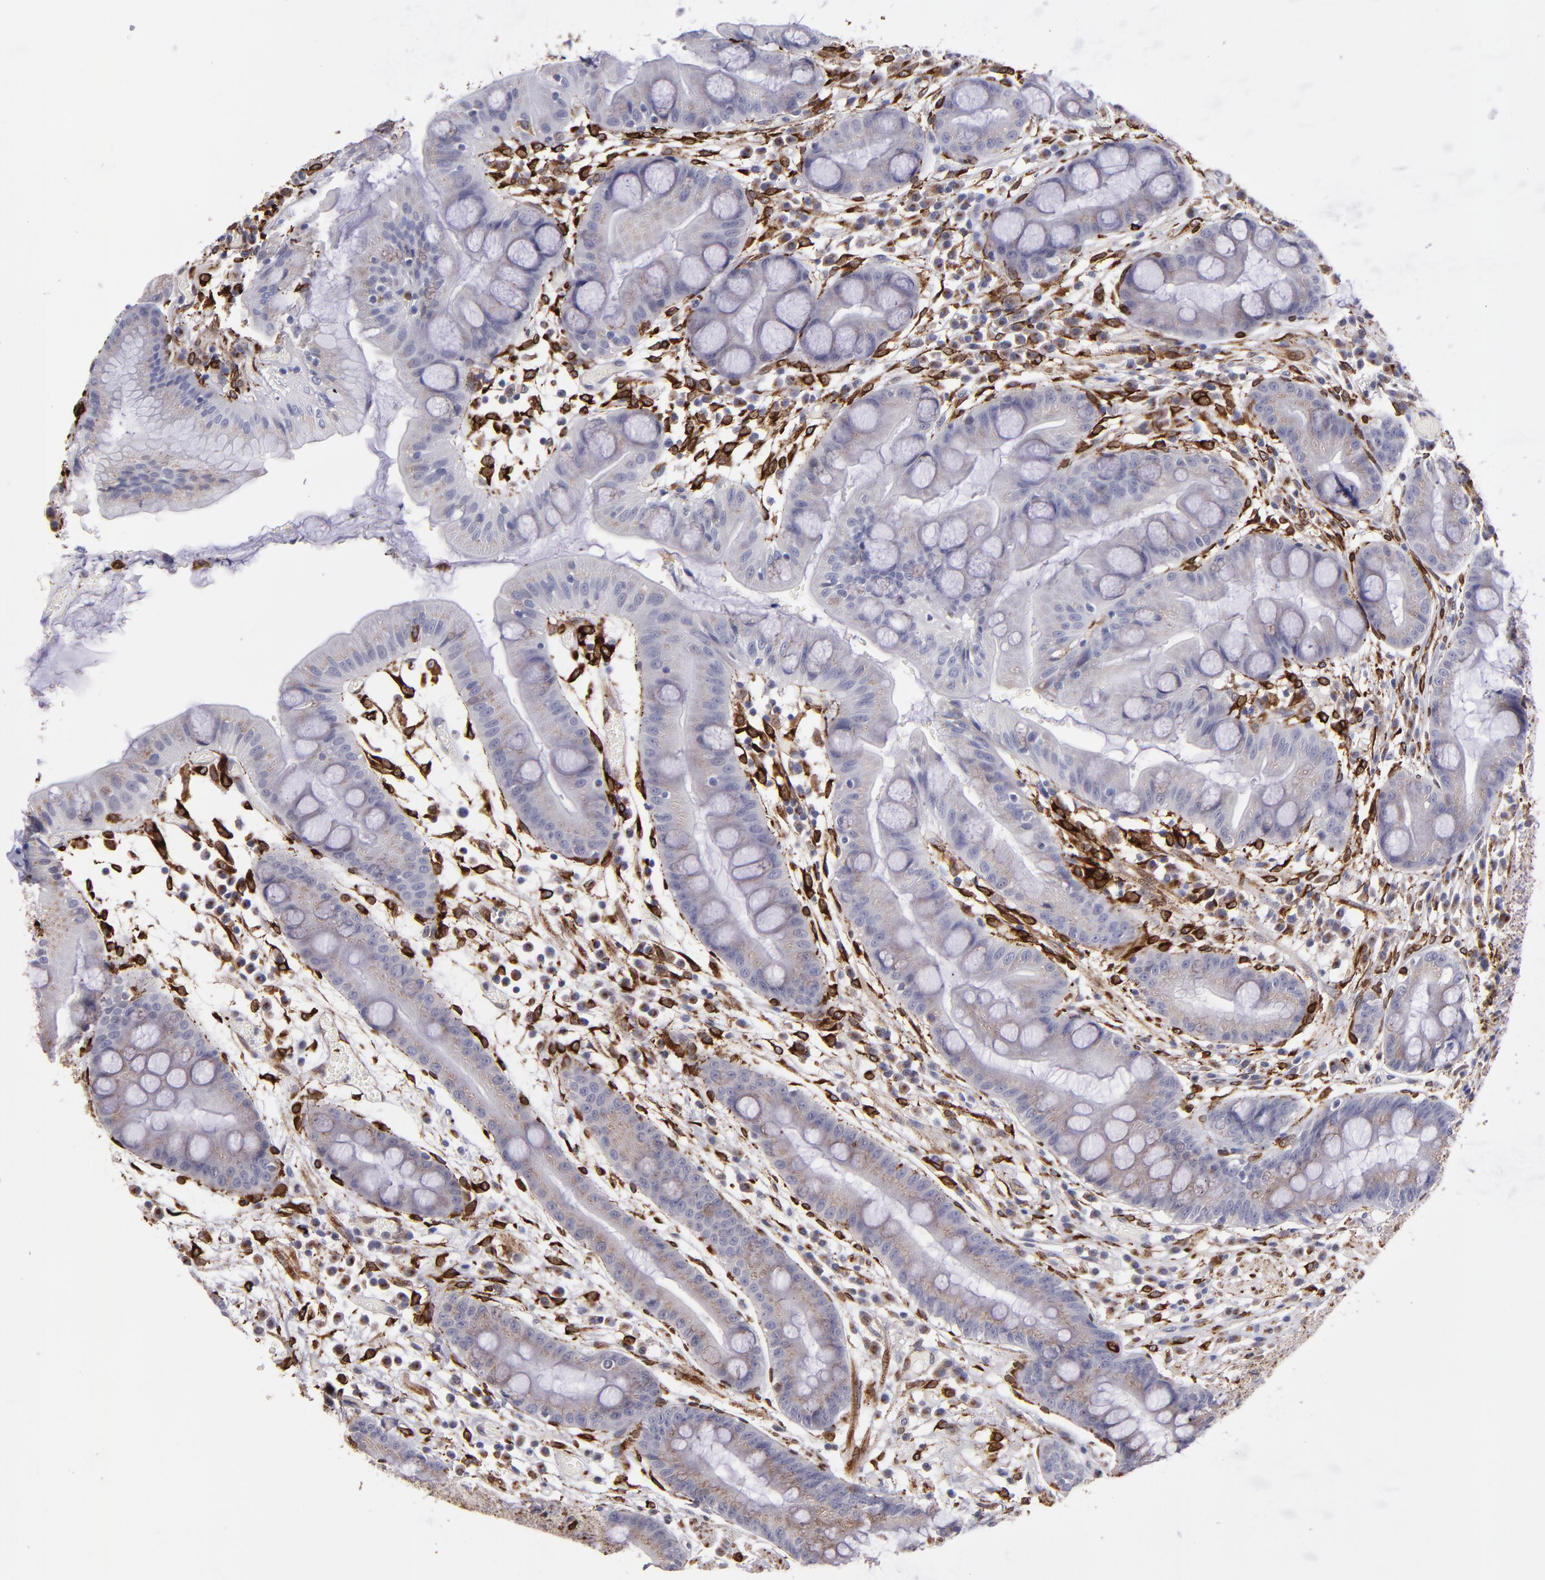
{"staining": {"intensity": "weak", "quantity": ">75%", "location": "cytoplasmic/membranous"}, "tissue": "stomach", "cell_type": "Glandular cells", "image_type": "normal", "snomed": [{"axis": "morphology", "description": "Normal tissue, NOS"}, {"axis": "morphology", "description": "Inflammation, NOS"}, {"axis": "topography", "description": "Stomach, lower"}], "caption": "Stomach stained with IHC demonstrates weak cytoplasmic/membranous positivity in about >75% of glandular cells.", "gene": "PTGS1", "patient": {"sex": "male", "age": 59}}